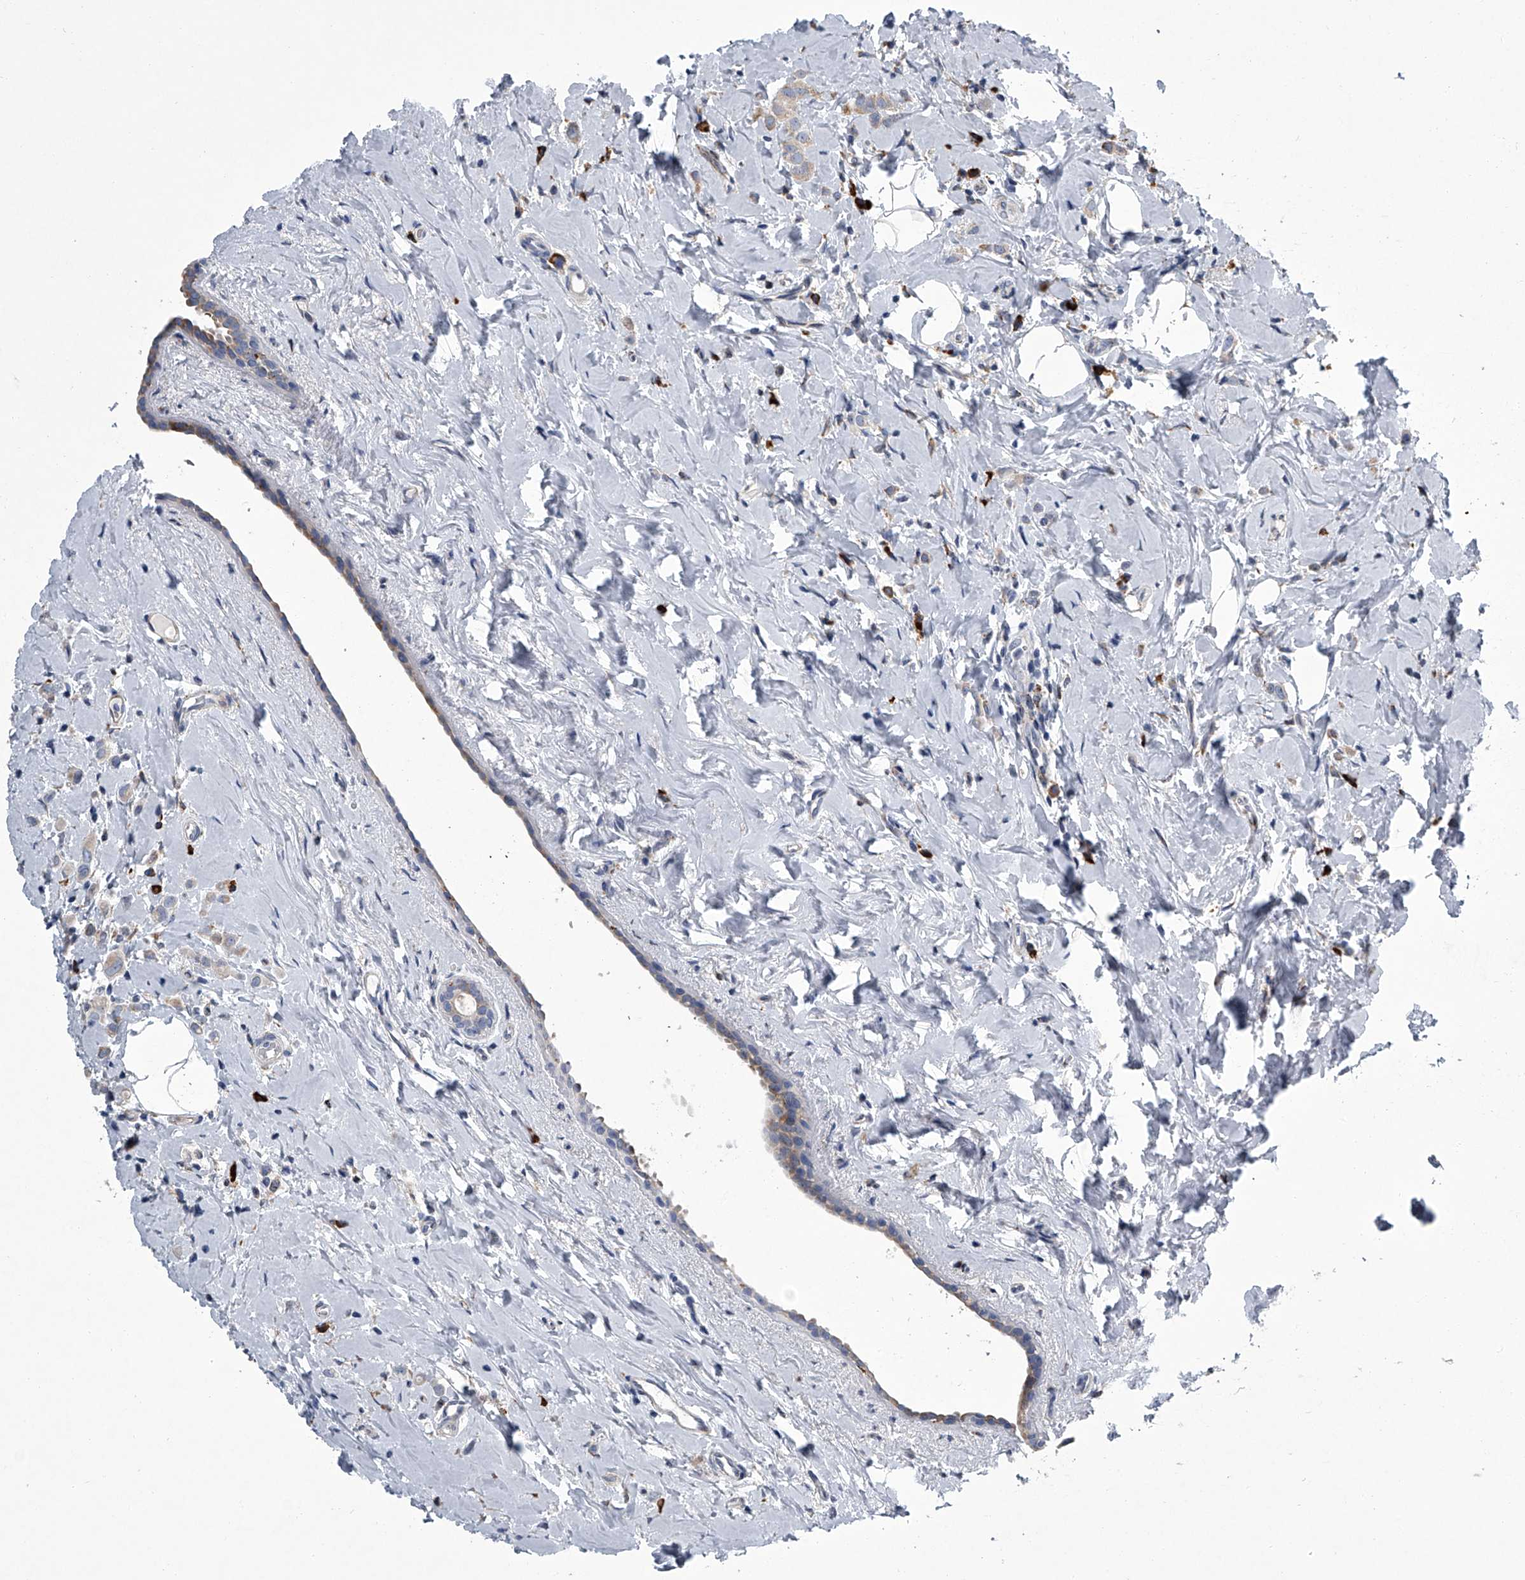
{"staining": {"intensity": "negative", "quantity": "none", "location": "none"}, "tissue": "breast cancer", "cell_type": "Tumor cells", "image_type": "cancer", "snomed": [{"axis": "morphology", "description": "Lobular carcinoma"}, {"axis": "topography", "description": "Breast"}], "caption": "Immunohistochemical staining of human lobular carcinoma (breast) exhibits no significant positivity in tumor cells.", "gene": "TMEM63C", "patient": {"sex": "female", "age": 47}}